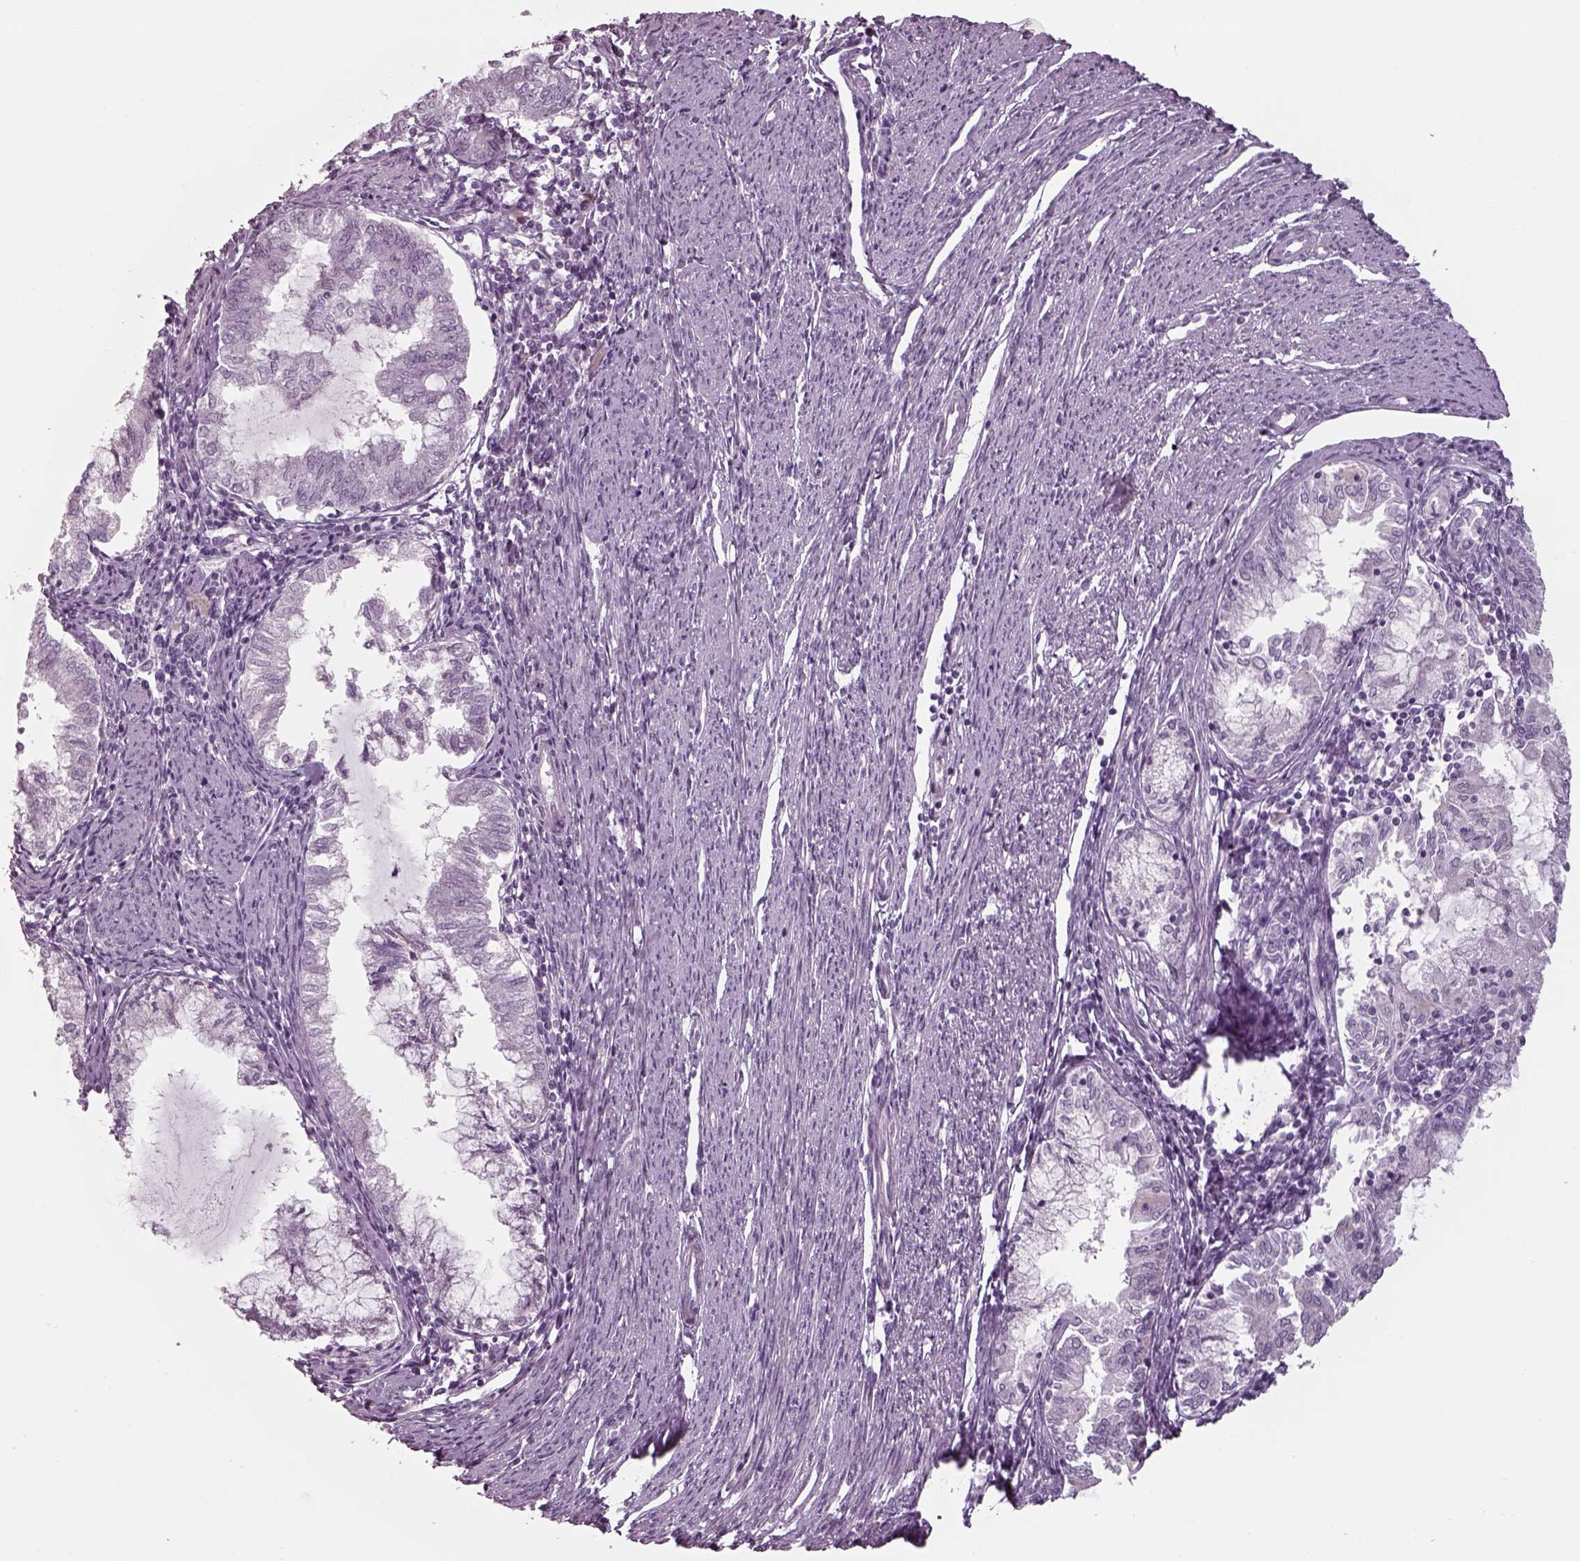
{"staining": {"intensity": "negative", "quantity": "none", "location": "none"}, "tissue": "endometrial cancer", "cell_type": "Tumor cells", "image_type": "cancer", "snomed": [{"axis": "morphology", "description": "Adenocarcinoma, NOS"}, {"axis": "topography", "description": "Endometrium"}], "caption": "There is no significant positivity in tumor cells of endometrial adenocarcinoma.", "gene": "SEPTIN14", "patient": {"sex": "female", "age": 79}}